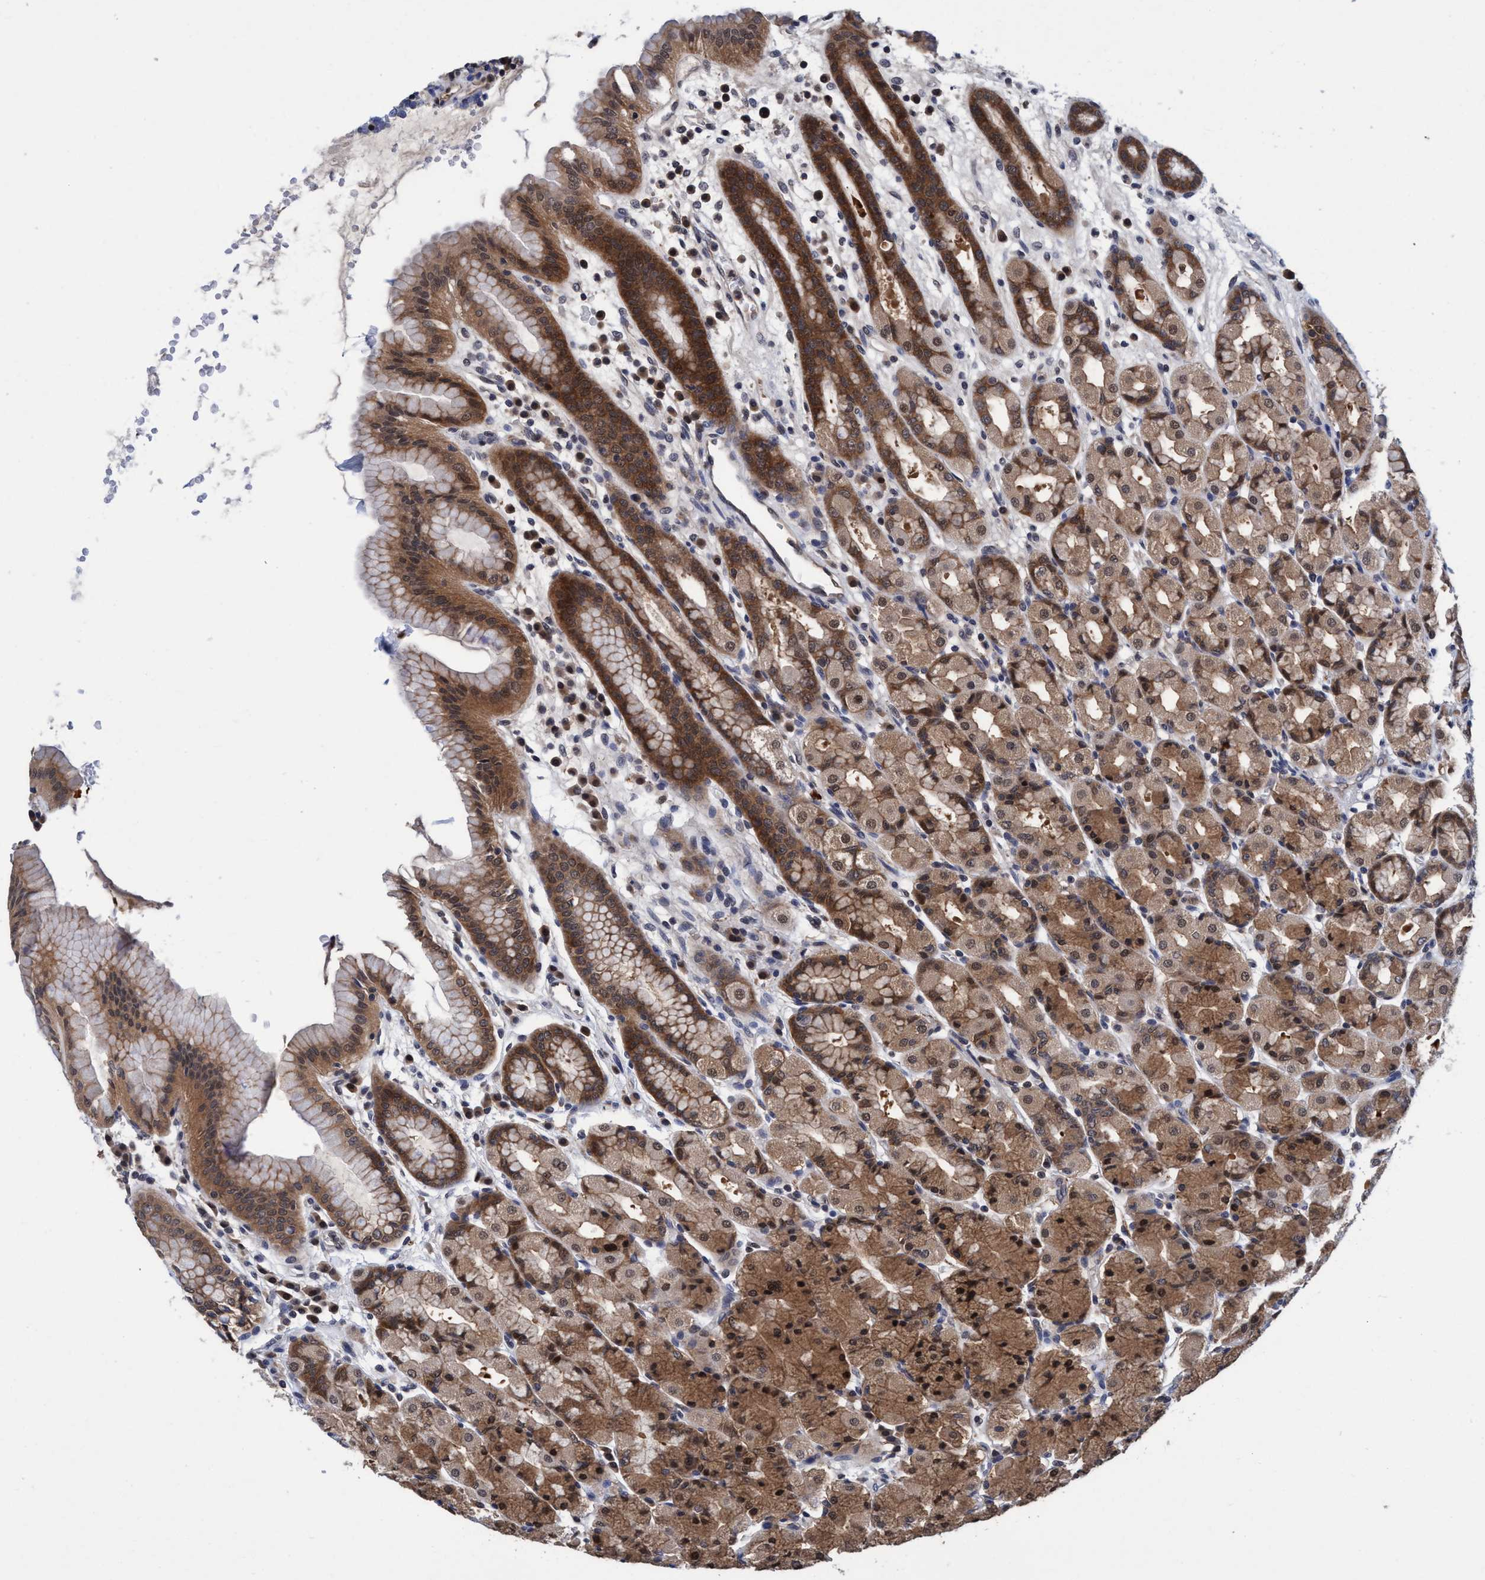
{"staining": {"intensity": "strong", "quantity": ">75%", "location": "cytoplasmic/membranous,nuclear"}, "tissue": "stomach", "cell_type": "Glandular cells", "image_type": "normal", "snomed": [{"axis": "morphology", "description": "Normal tissue, NOS"}, {"axis": "topography", "description": "Stomach, upper"}], "caption": "Protein staining shows strong cytoplasmic/membranous,nuclear positivity in about >75% of glandular cells in normal stomach.", "gene": "PSMD12", "patient": {"sex": "male", "age": 68}}